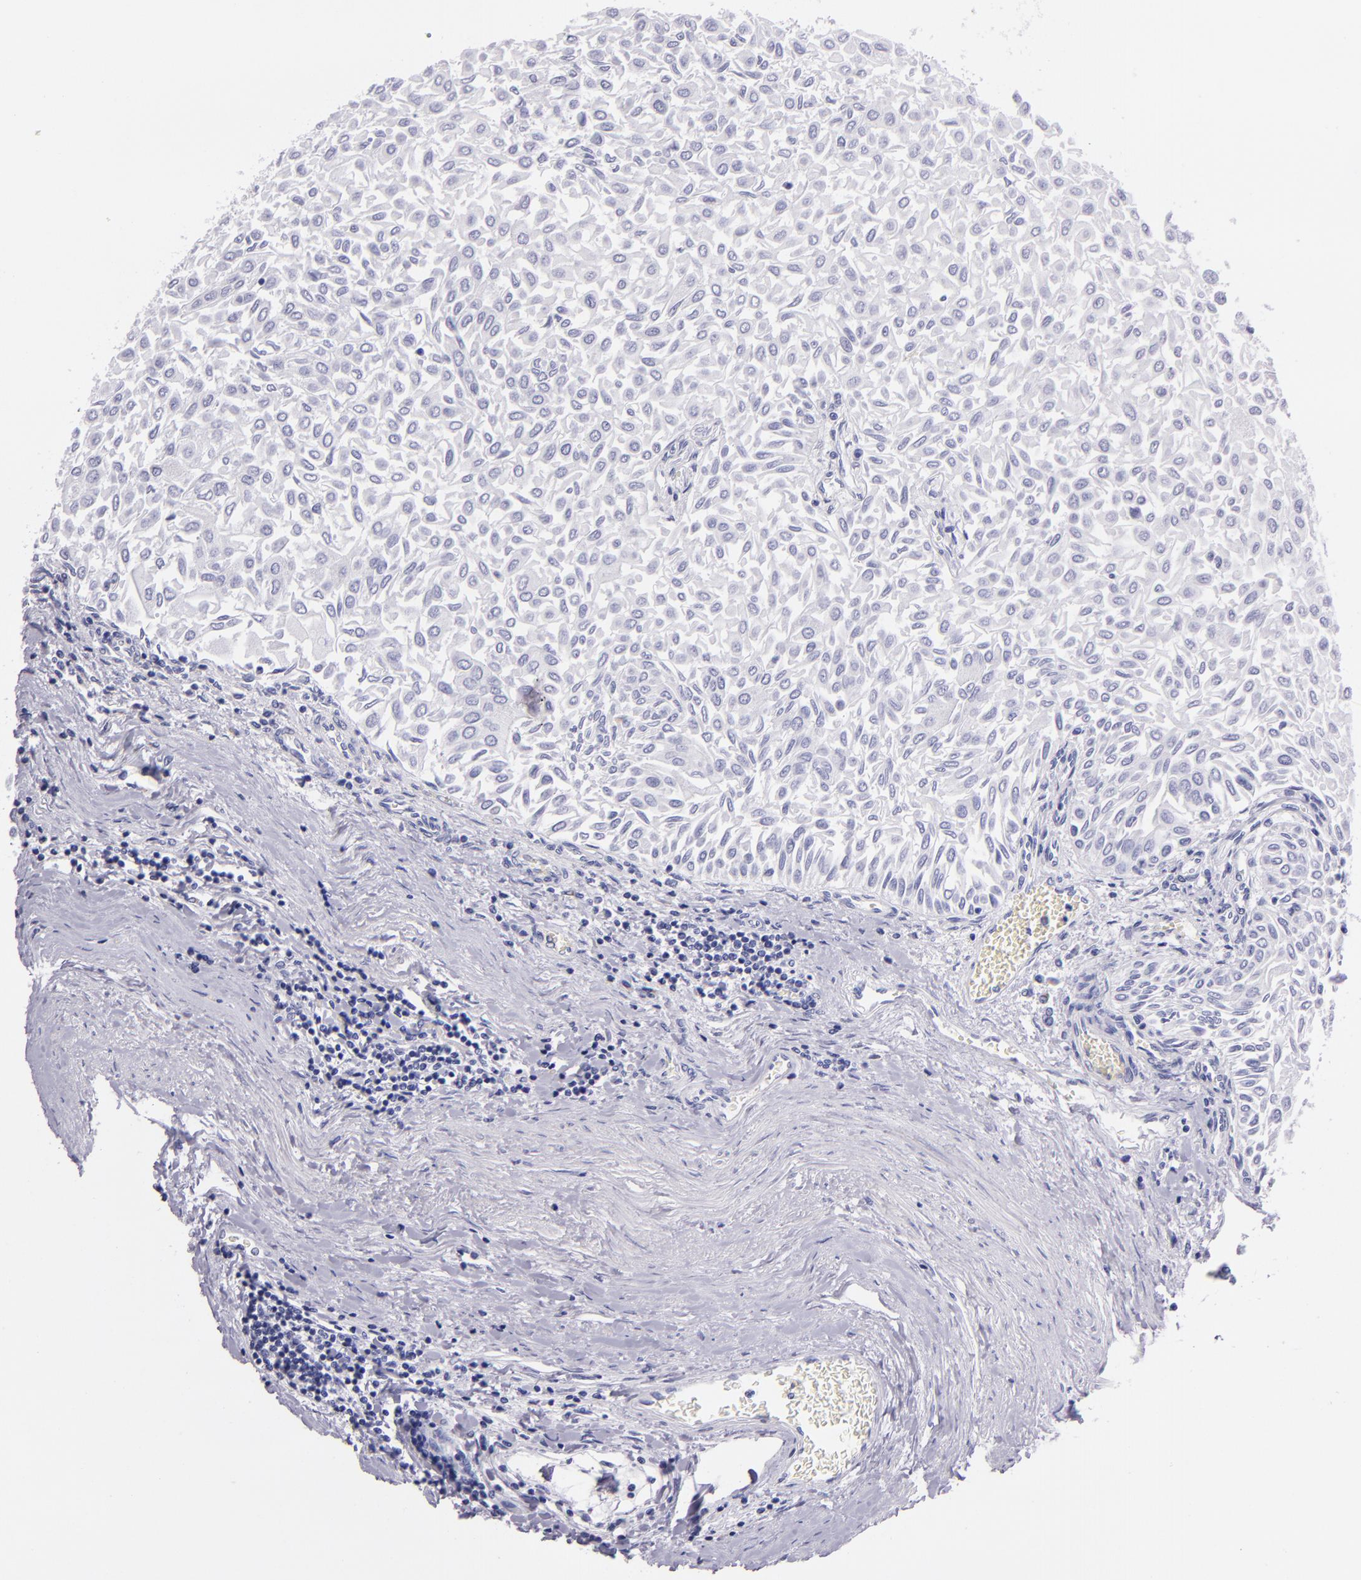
{"staining": {"intensity": "negative", "quantity": "none", "location": "none"}, "tissue": "urothelial cancer", "cell_type": "Tumor cells", "image_type": "cancer", "snomed": [{"axis": "morphology", "description": "Urothelial carcinoma, Low grade"}, {"axis": "topography", "description": "Urinary bladder"}], "caption": "Tumor cells are negative for brown protein staining in urothelial cancer.", "gene": "MUC5AC", "patient": {"sex": "male", "age": 64}}